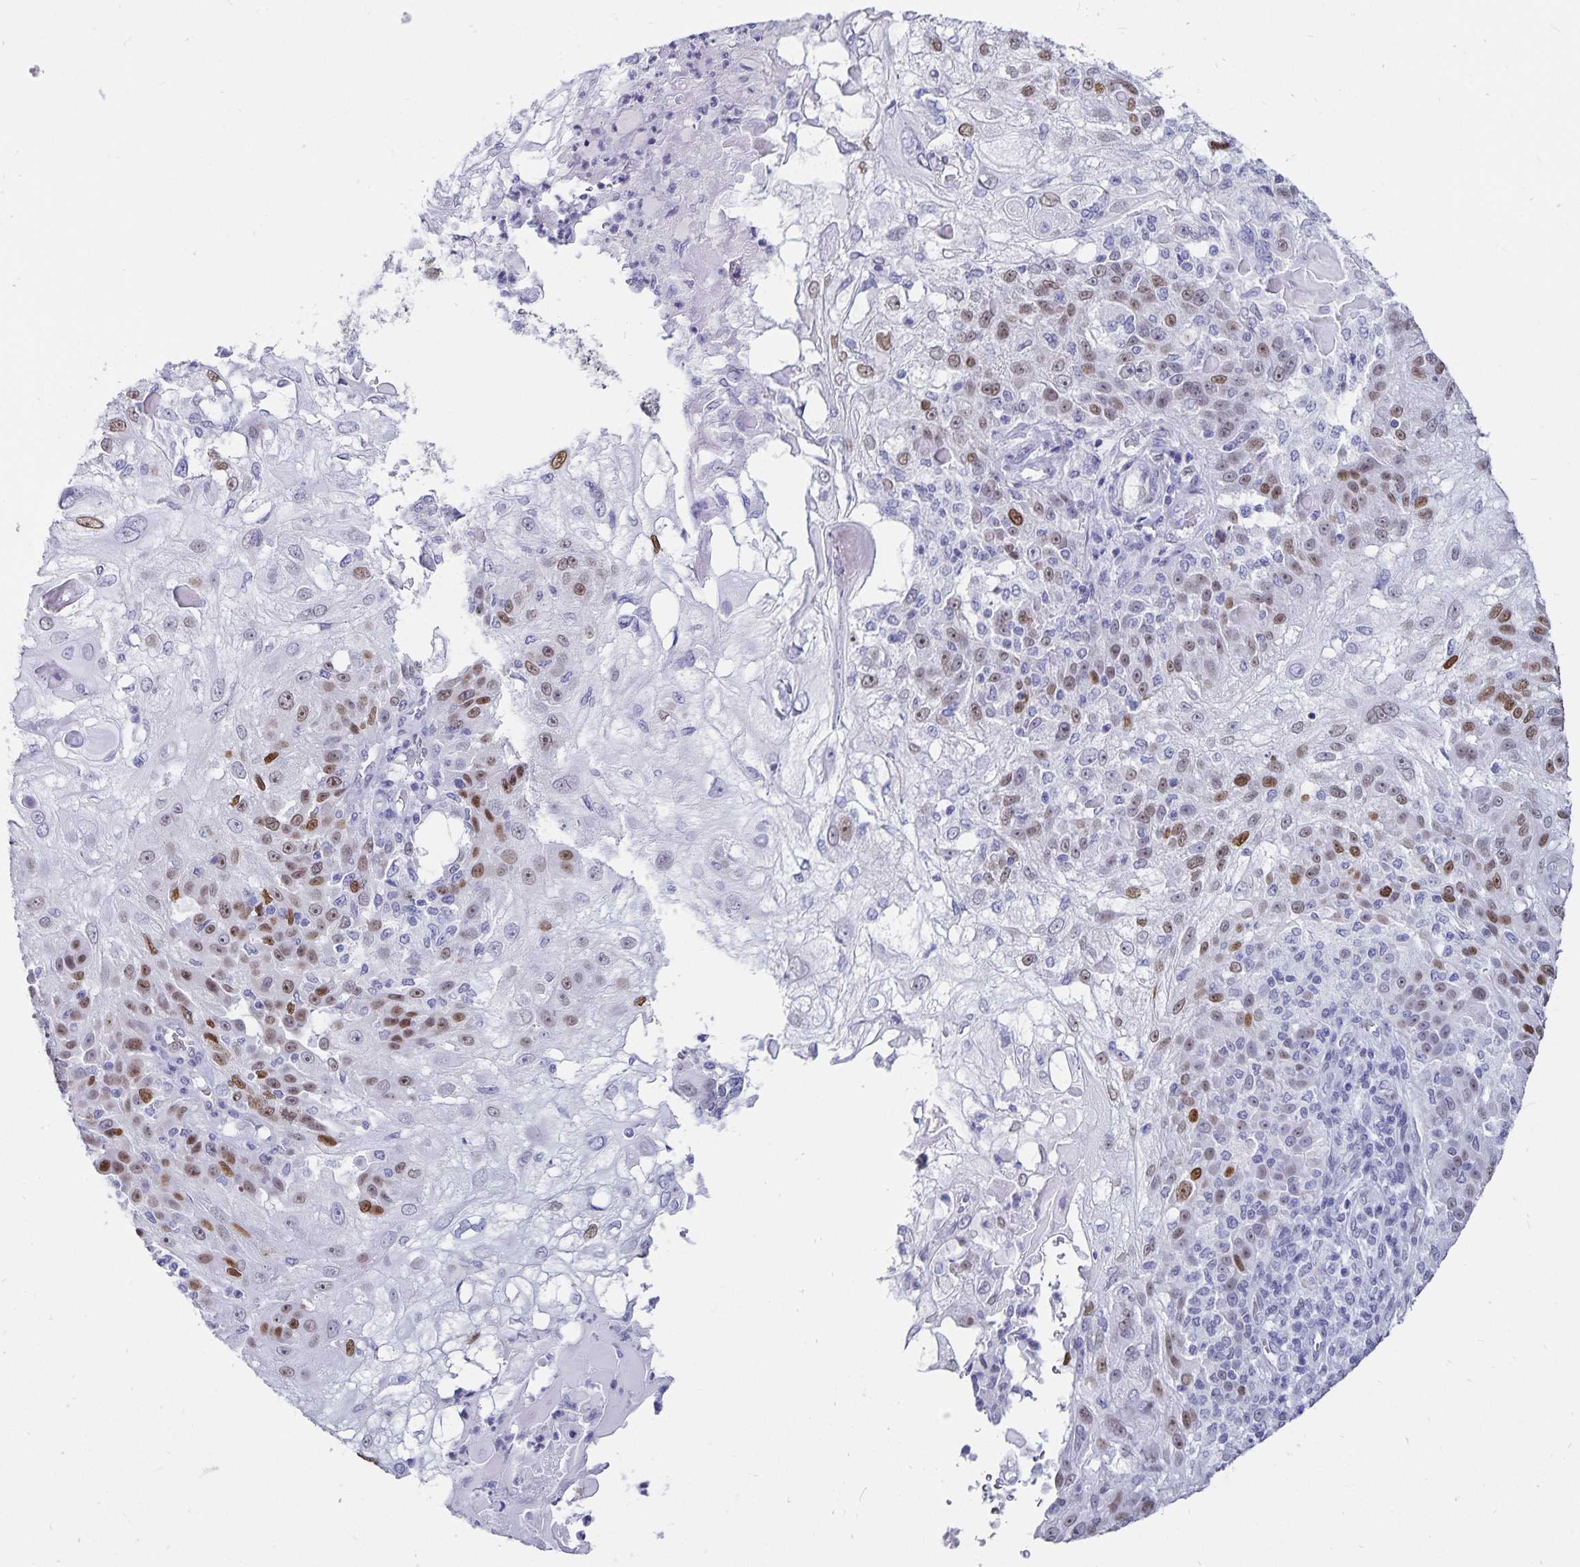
{"staining": {"intensity": "moderate", "quantity": "25%-75%", "location": "nuclear"}, "tissue": "skin cancer", "cell_type": "Tumor cells", "image_type": "cancer", "snomed": [{"axis": "morphology", "description": "Normal tissue, NOS"}, {"axis": "morphology", "description": "Squamous cell carcinoma, NOS"}, {"axis": "topography", "description": "Skin"}], "caption": "The photomicrograph reveals a brown stain indicating the presence of a protein in the nuclear of tumor cells in skin cancer (squamous cell carcinoma).", "gene": "HMGB3", "patient": {"sex": "female", "age": 83}}